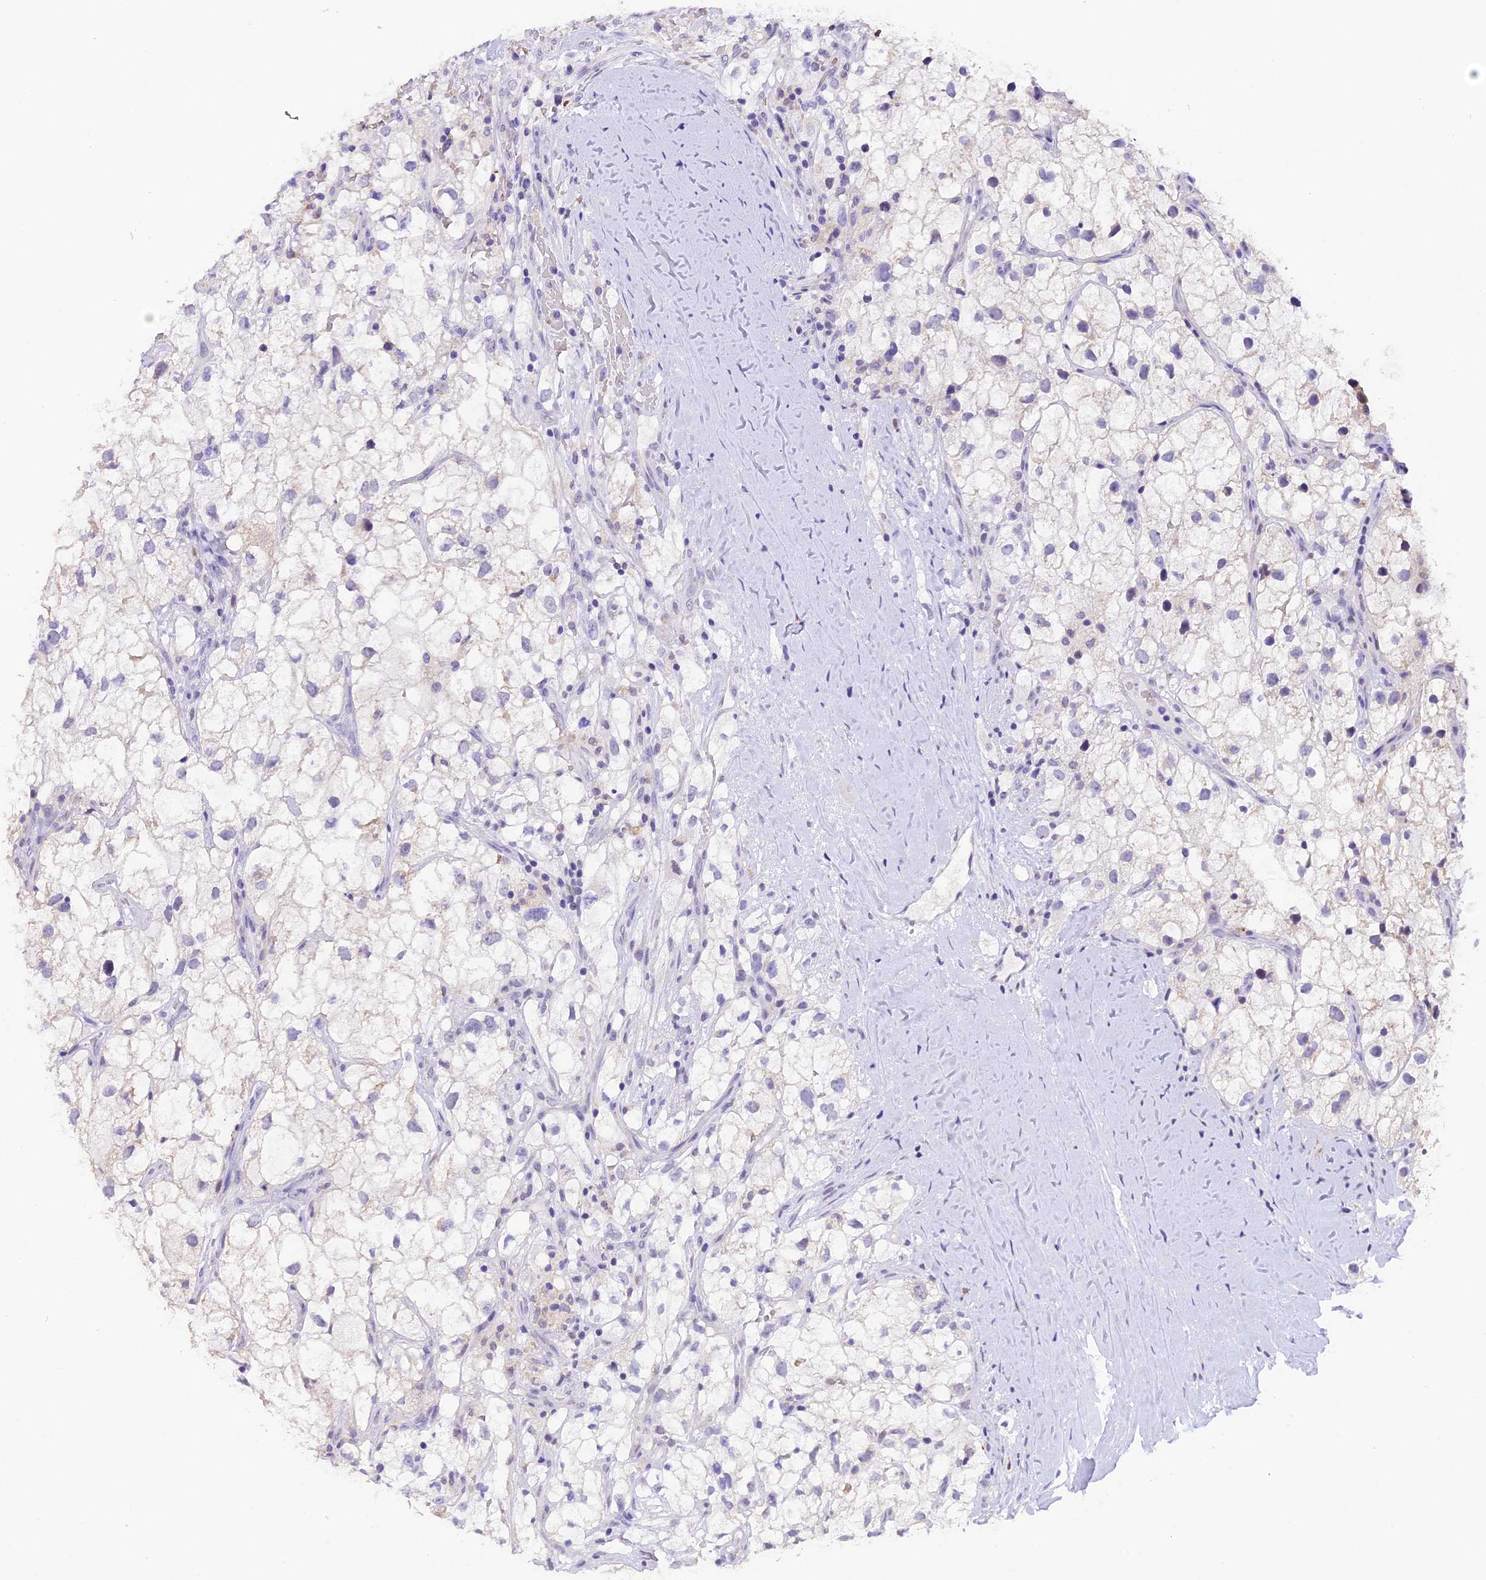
{"staining": {"intensity": "negative", "quantity": "none", "location": "none"}, "tissue": "renal cancer", "cell_type": "Tumor cells", "image_type": "cancer", "snomed": [{"axis": "morphology", "description": "Adenocarcinoma, NOS"}, {"axis": "topography", "description": "Kidney"}], "caption": "This is an immunohistochemistry (IHC) photomicrograph of renal cancer. There is no expression in tumor cells.", "gene": "AHSP", "patient": {"sex": "male", "age": 59}}